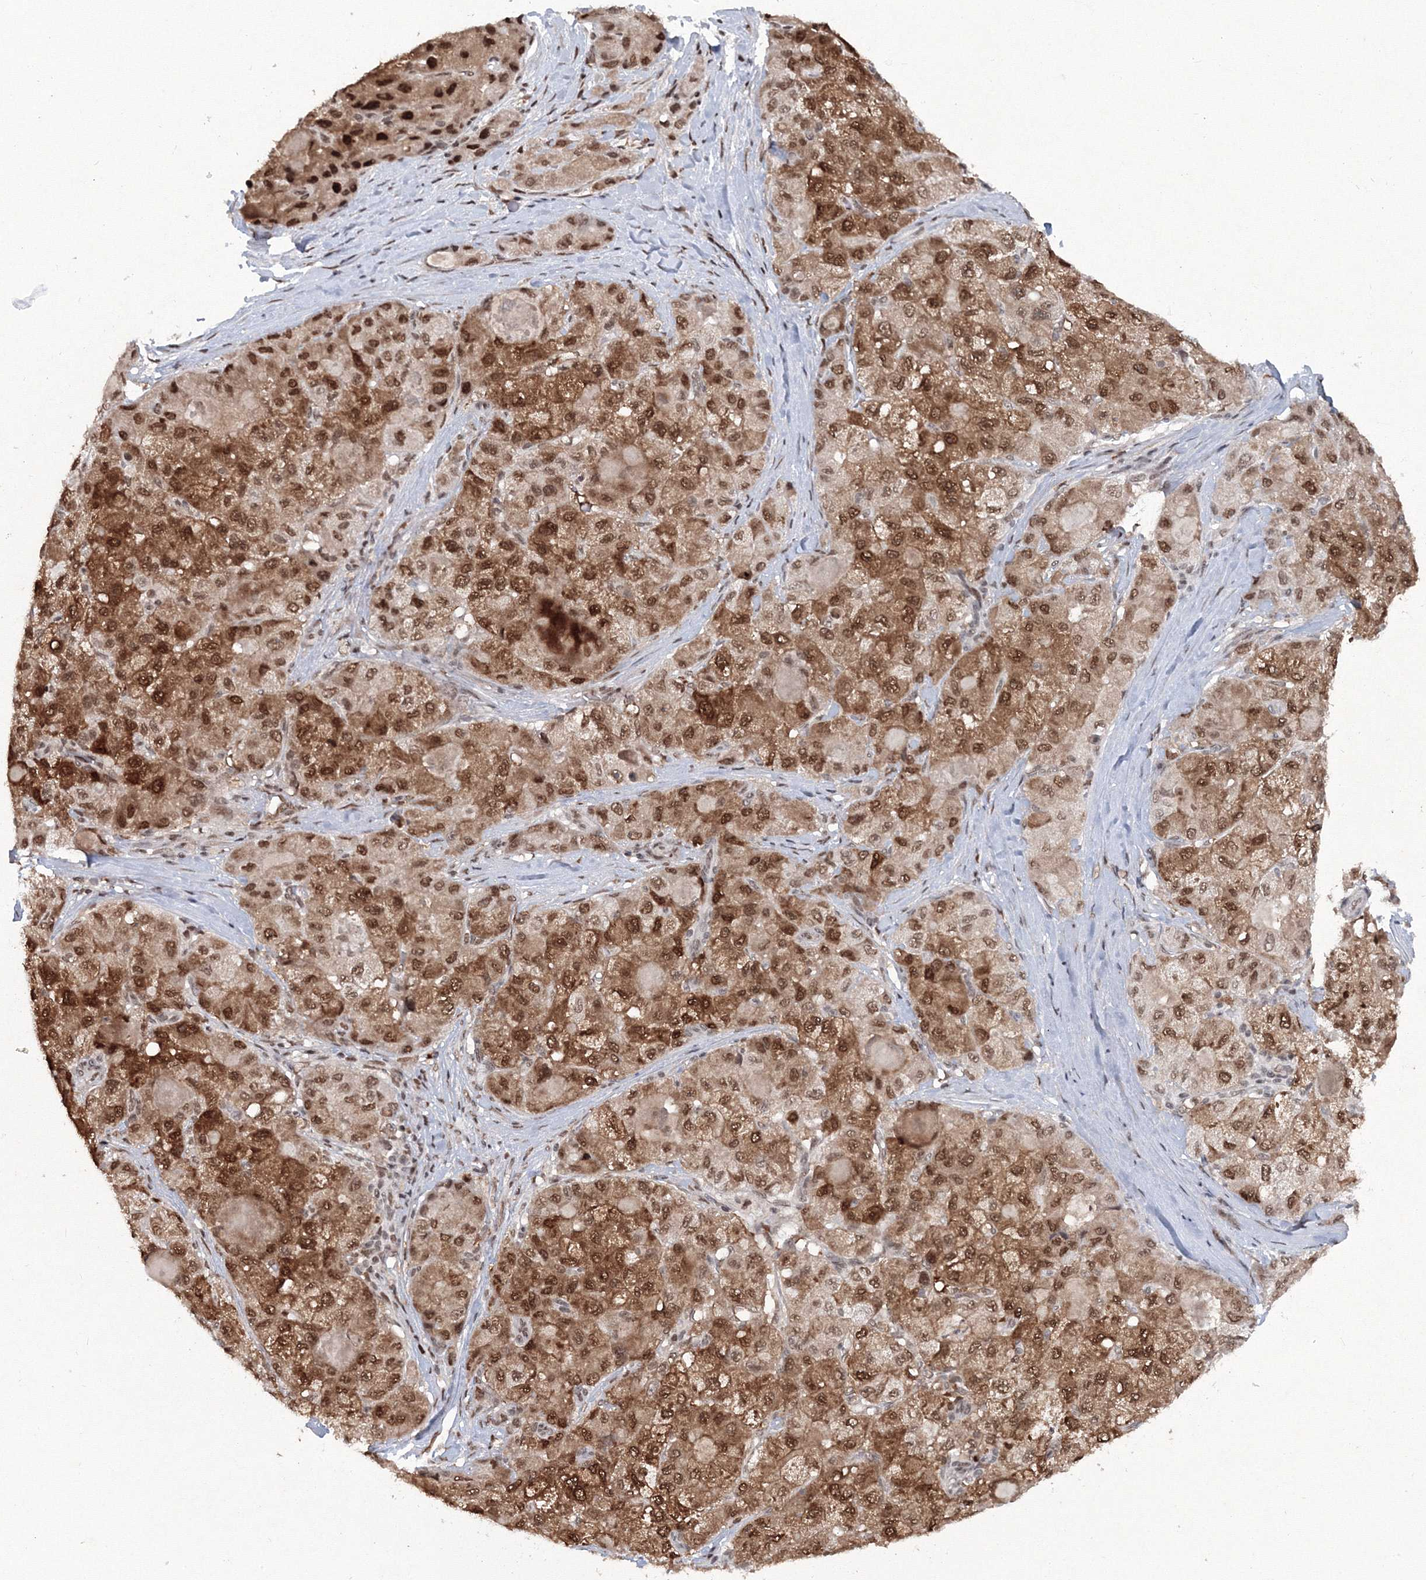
{"staining": {"intensity": "strong", "quantity": "25%-75%", "location": "cytoplasmic/membranous,nuclear"}, "tissue": "liver cancer", "cell_type": "Tumor cells", "image_type": "cancer", "snomed": [{"axis": "morphology", "description": "Carcinoma, Hepatocellular, NOS"}, {"axis": "topography", "description": "Liver"}], "caption": "A high amount of strong cytoplasmic/membranous and nuclear positivity is seen in about 25%-75% of tumor cells in liver cancer (hepatocellular carcinoma) tissue.", "gene": "C3orf33", "patient": {"sex": "male", "age": 80}}